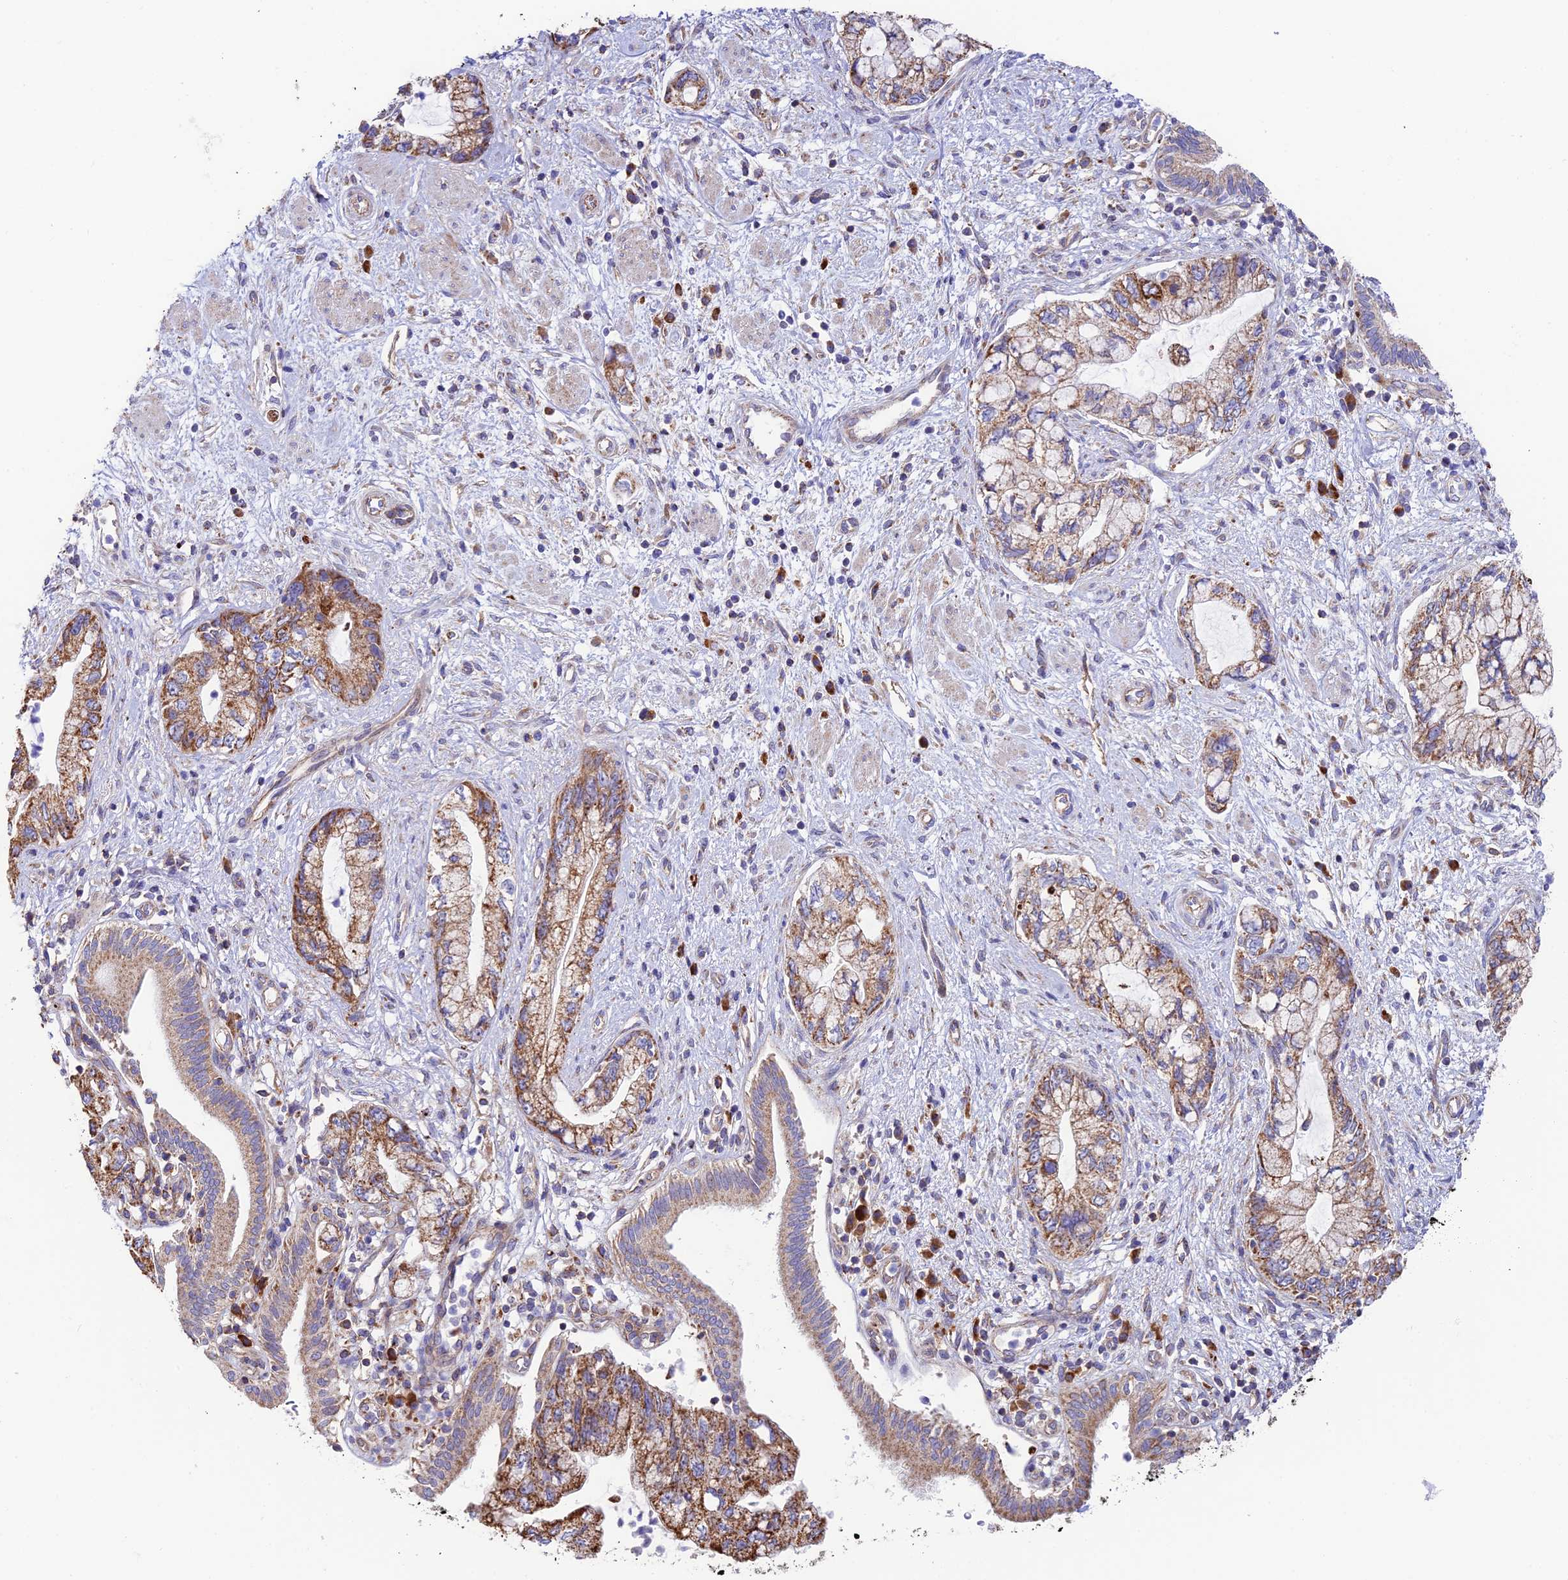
{"staining": {"intensity": "moderate", "quantity": ">75%", "location": "cytoplasmic/membranous"}, "tissue": "pancreatic cancer", "cell_type": "Tumor cells", "image_type": "cancer", "snomed": [{"axis": "morphology", "description": "Adenocarcinoma, NOS"}, {"axis": "topography", "description": "Pancreas"}], "caption": "Pancreatic adenocarcinoma was stained to show a protein in brown. There is medium levels of moderate cytoplasmic/membranous expression in about >75% of tumor cells. The staining was performed using DAB (3,3'-diaminobenzidine) to visualize the protein expression in brown, while the nuclei were stained in blue with hematoxylin (Magnification: 20x).", "gene": "VPS13C", "patient": {"sex": "female", "age": 73}}